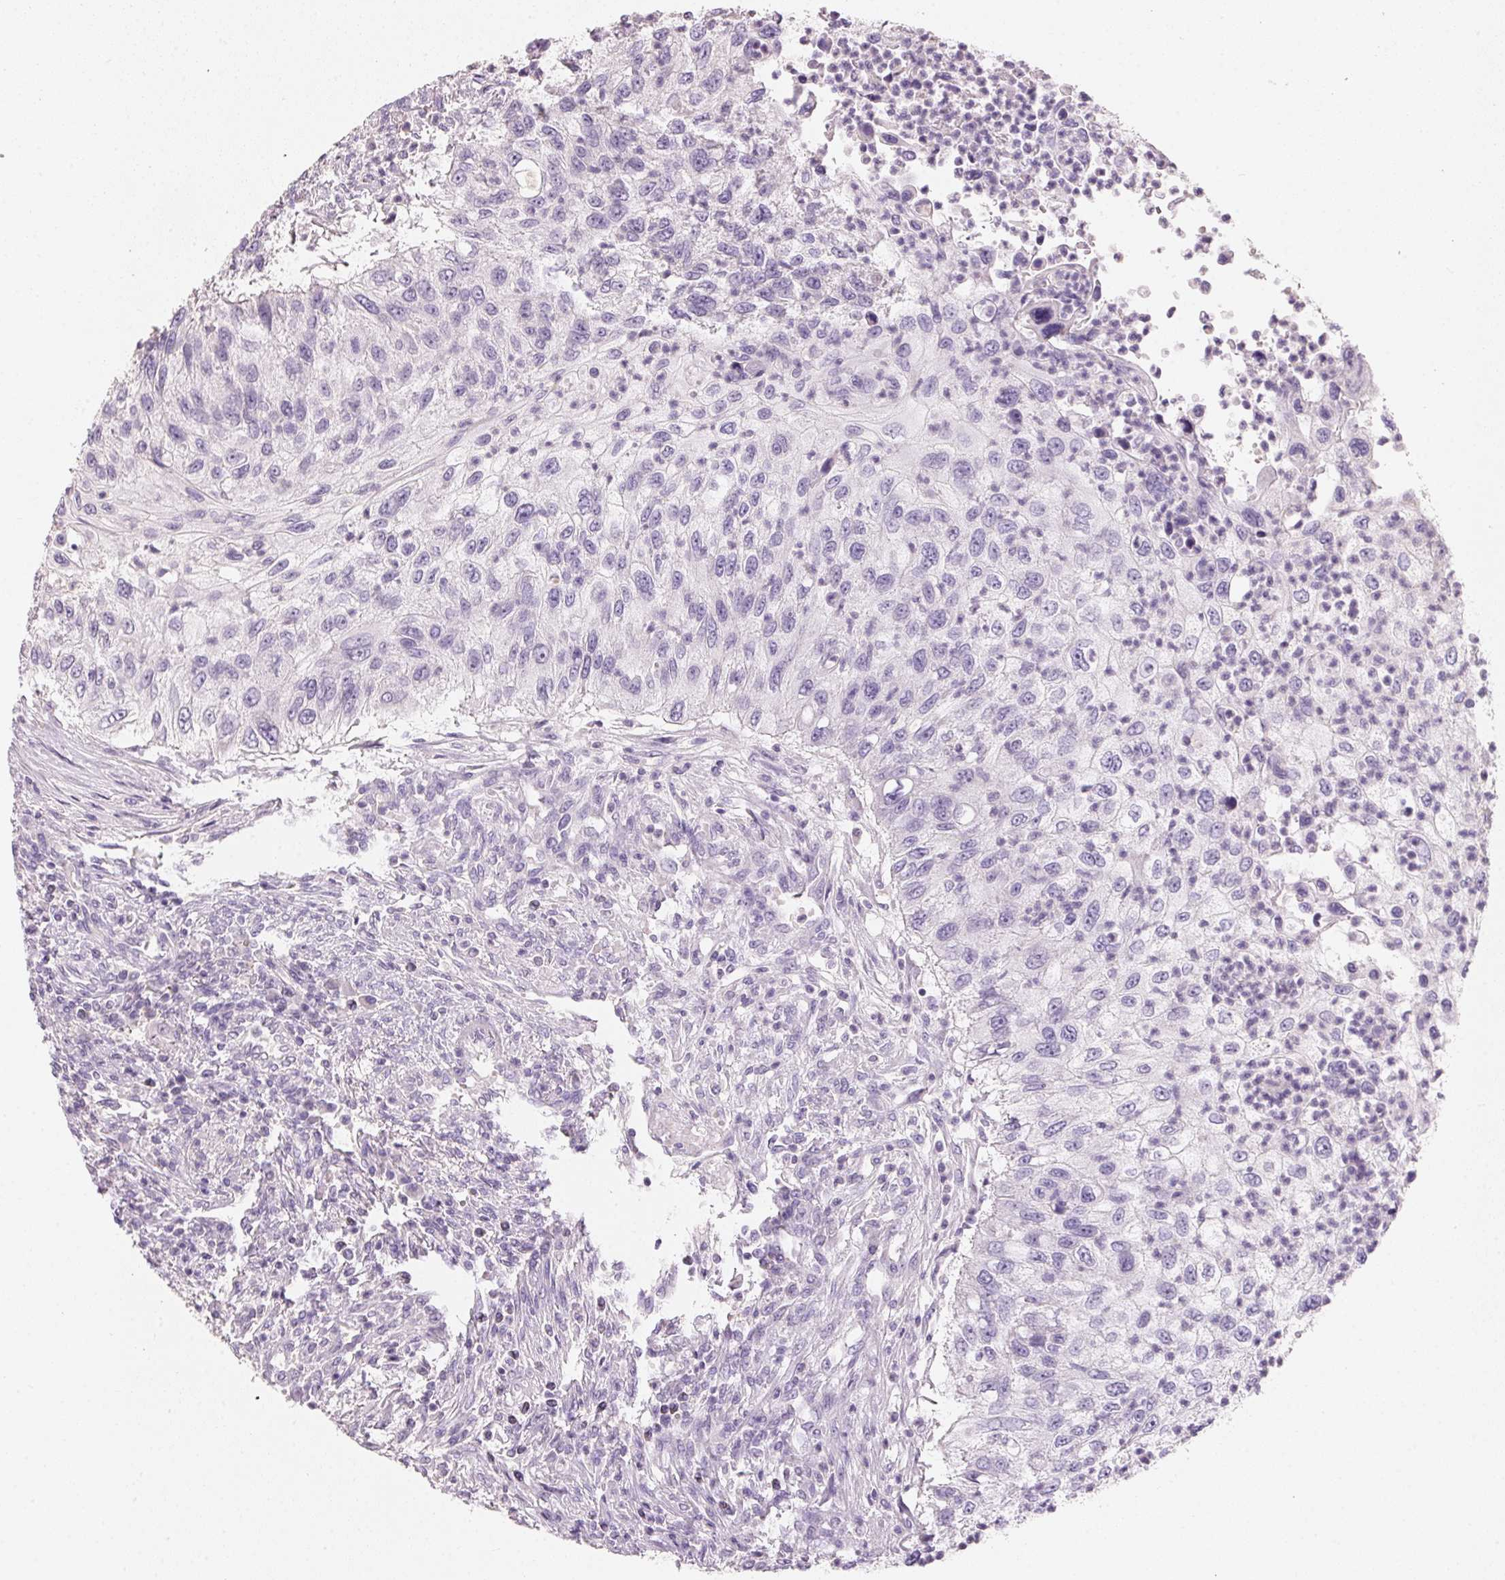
{"staining": {"intensity": "negative", "quantity": "none", "location": "none"}, "tissue": "urothelial cancer", "cell_type": "Tumor cells", "image_type": "cancer", "snomed": [{"axis": "morphology", "description": "Urothelial carcinoma, High grade"}, {"axis": "topography", "description": "Urinary bladder"}], "caption": "This is a histopathology image of IHC staining of urothelial cancer, which shows no staining in tumor cells.", "gene": "HSD17B1", "patient": {"sex": "female", "age": 60}}